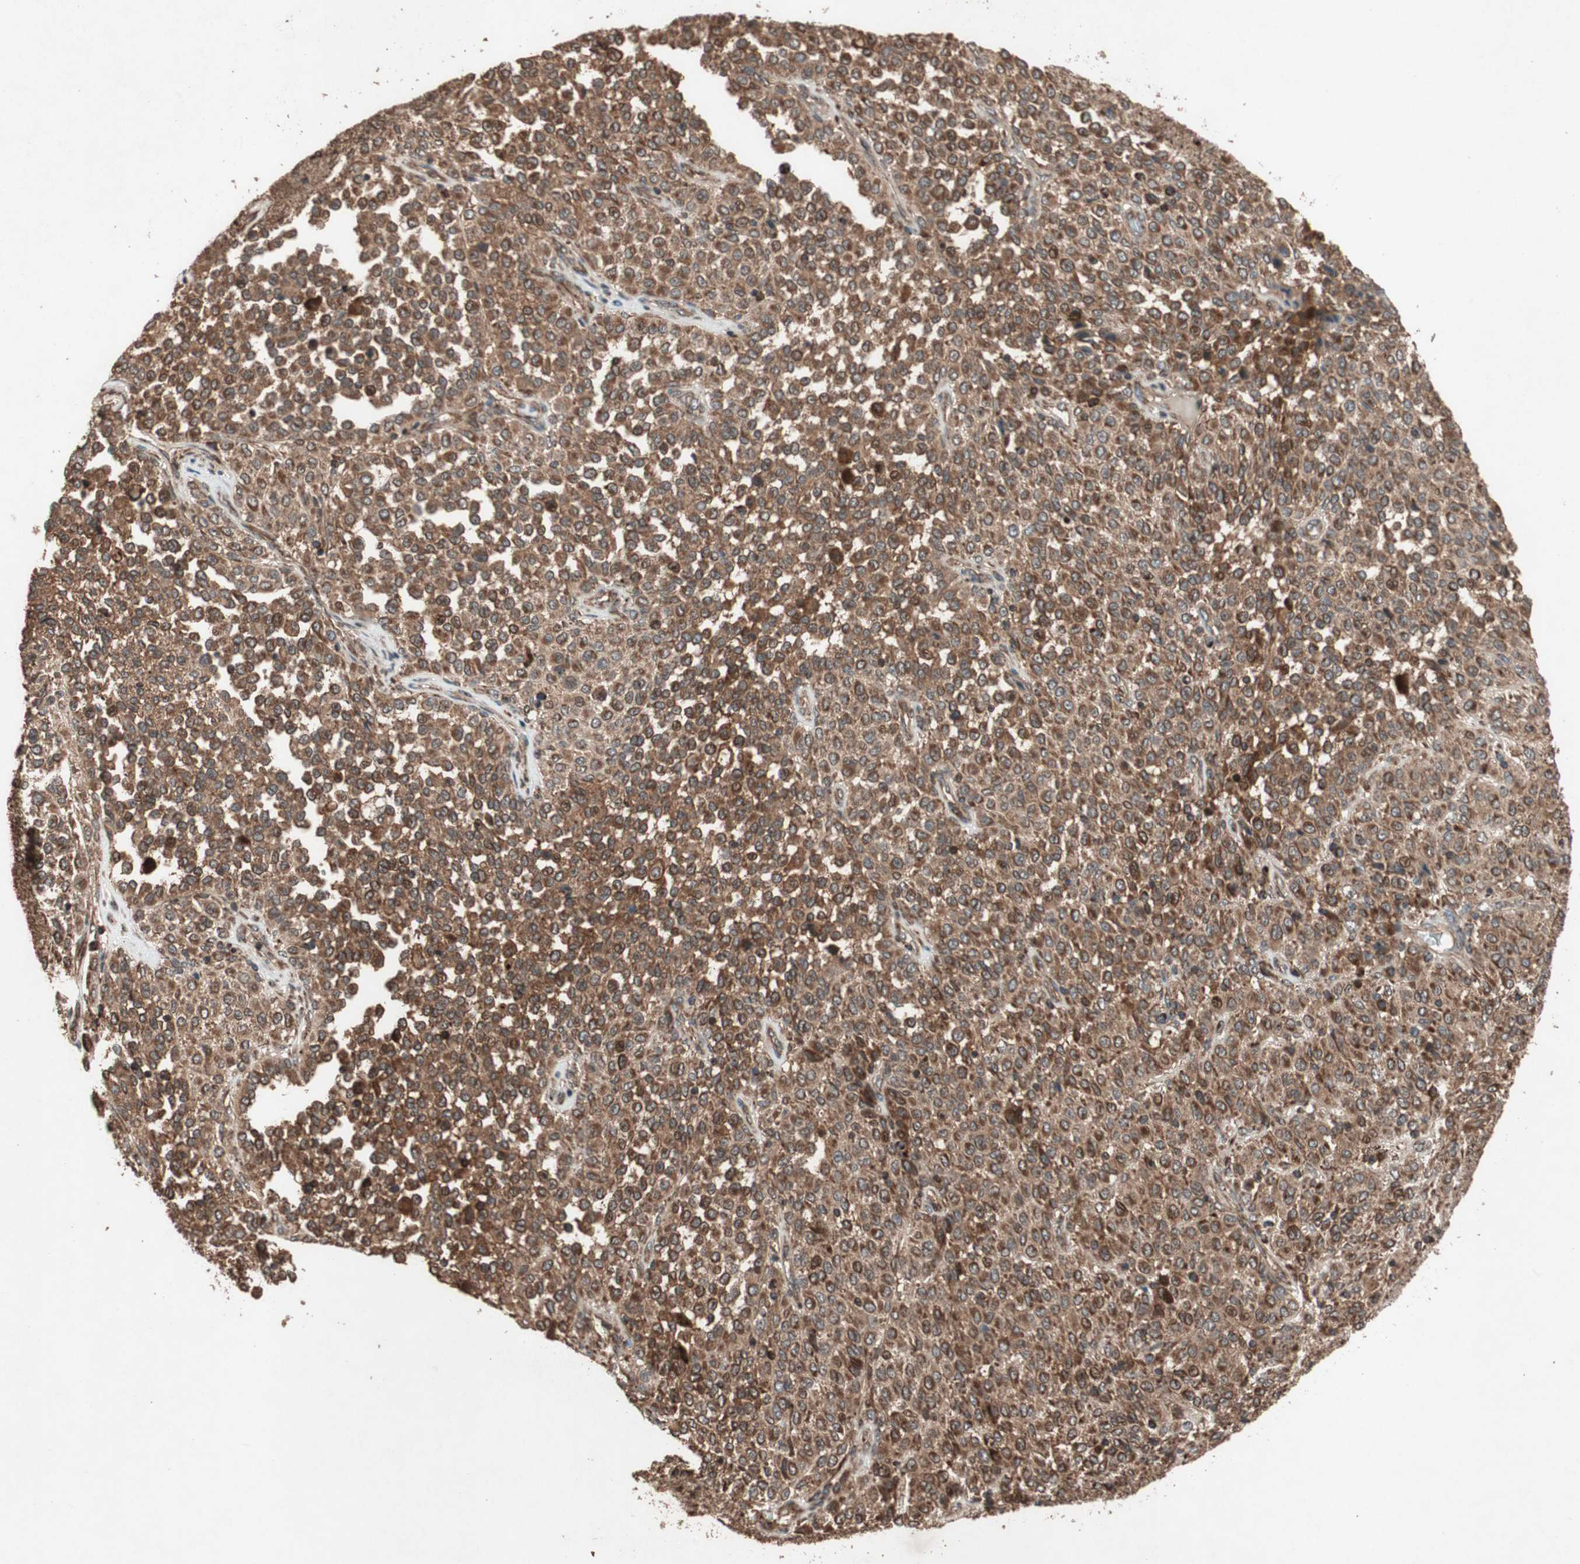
{"staining": {"intensity": "strong", "quantity": ">75%", "location": "cytoplasmic/membranous"}, "tissue": "melanoma", "cell_type": "Tumor cells", "image_type": "cancer", "snomed": [{"axis": "morphology", "description": "Malignant melanoma, Metastatic site"}, {"axis": "topography", "description": "Pancreas"}], "caption": "High-power microscopy captured an immunohistochemistry photomicrograph of malignant melanoma (metastatic site), revealing strong cytoplasmic/membranous staining in approximately >75% of tumor cells. The protein of interest is stained brown, and the nuclei are stained in blue (DAB IHC with brightfield microscopy, high magnification).", "gene": "RAB1A", "patient": {"sex": "female", "age": 30}}